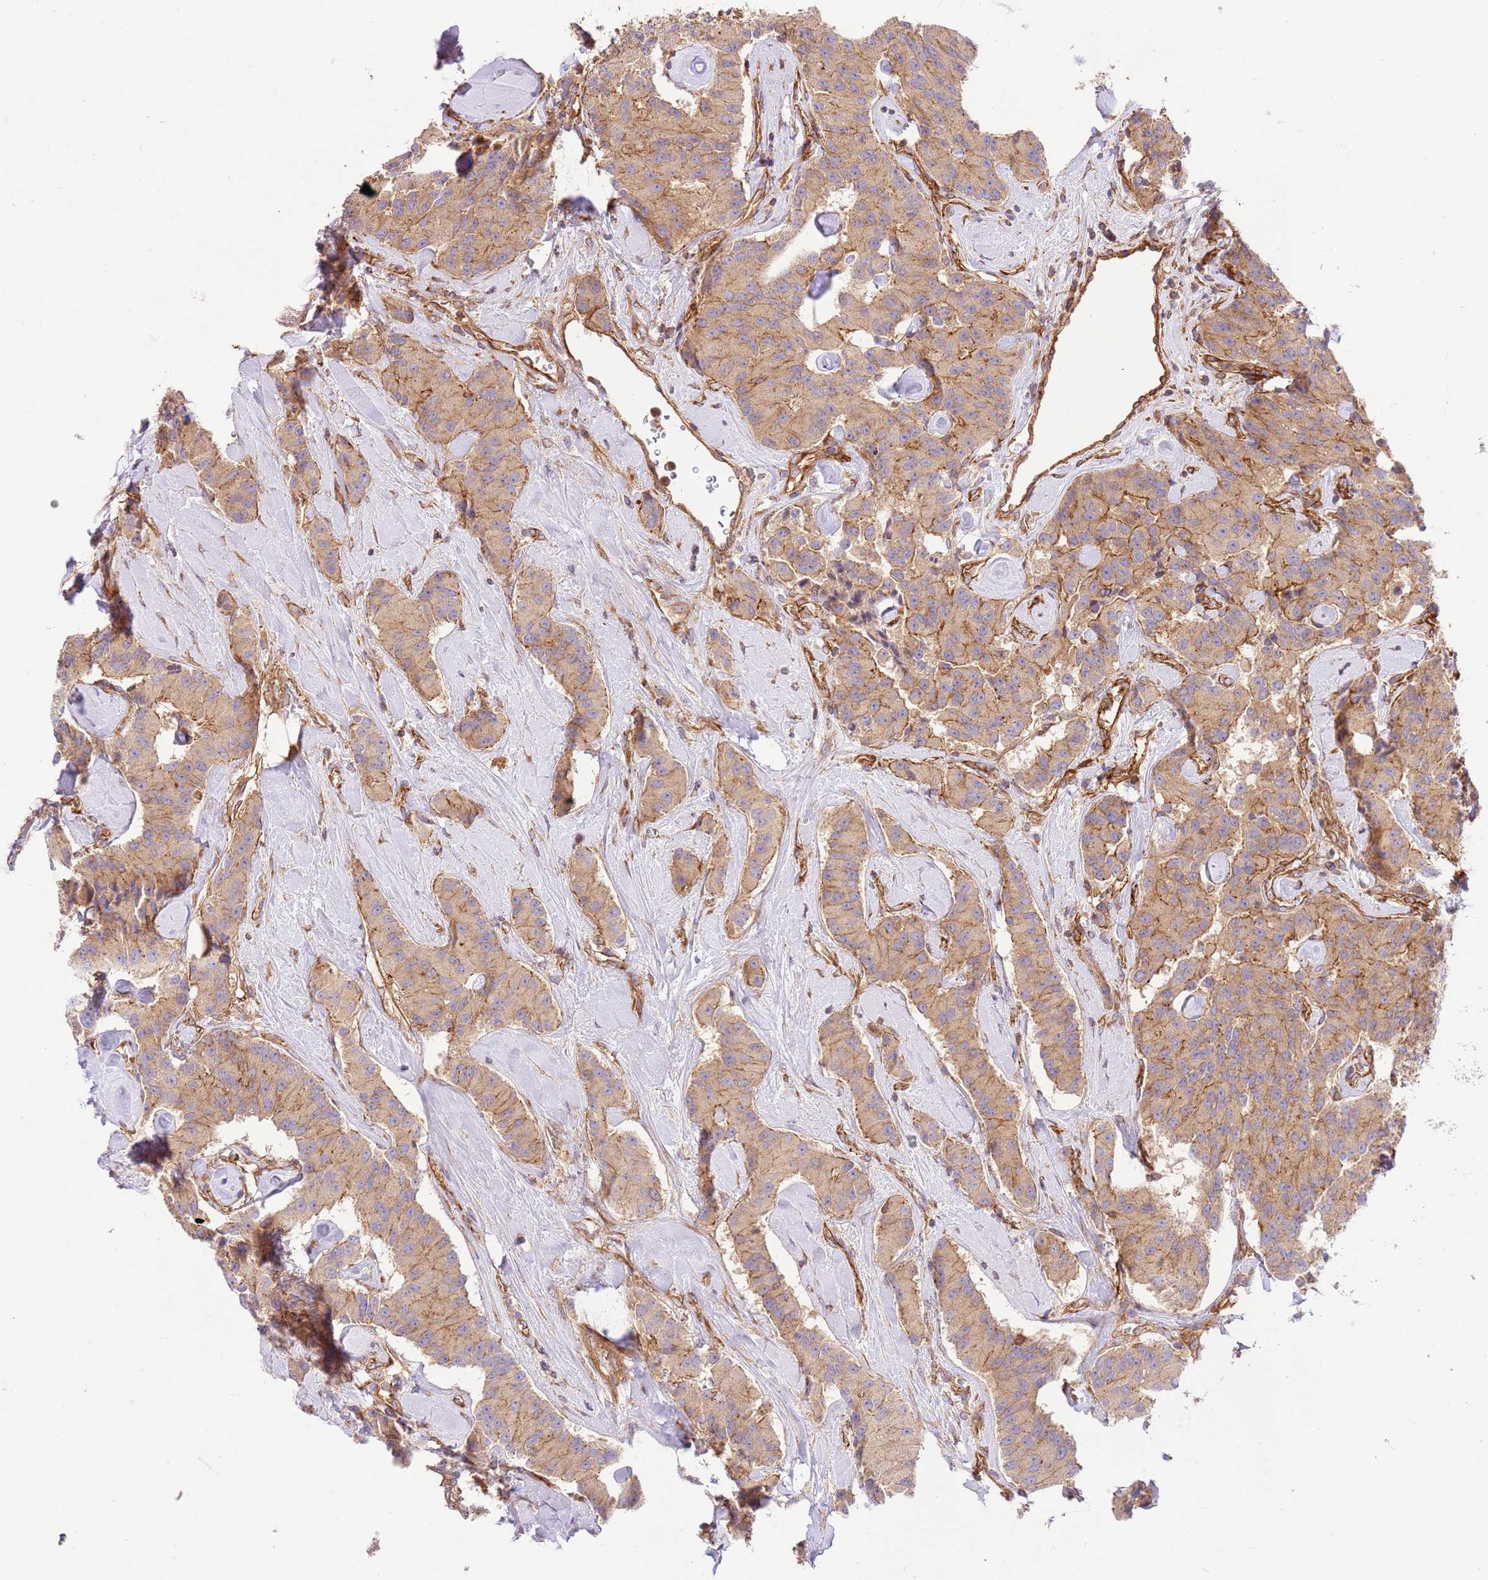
{"staining": {"intensity": "moderate", "quantity": ">75%", "location": "cytoplasmic/membranous"}, "tissue": "carcinoid", "cell_type": "Tumor cells", "image_type": "cancer", "snomed": [{"axis": "morphology", "description": "Carcinoid, malignant, NOS"}, {"axis": "topography", "description": "Pancreas"}], "caption": "IHC micrograph of neoplastic tissue: carcinoid stained using immunohistochemistry demonstrates medium levels of moderate protein expression localized specifically in the cytoplasmic/membranous of tumor cells, appearing as a cytoplasmic/membranous brown color.", "gene": "EFCAB8", "patient": {"sex": "male", "age": 41}}